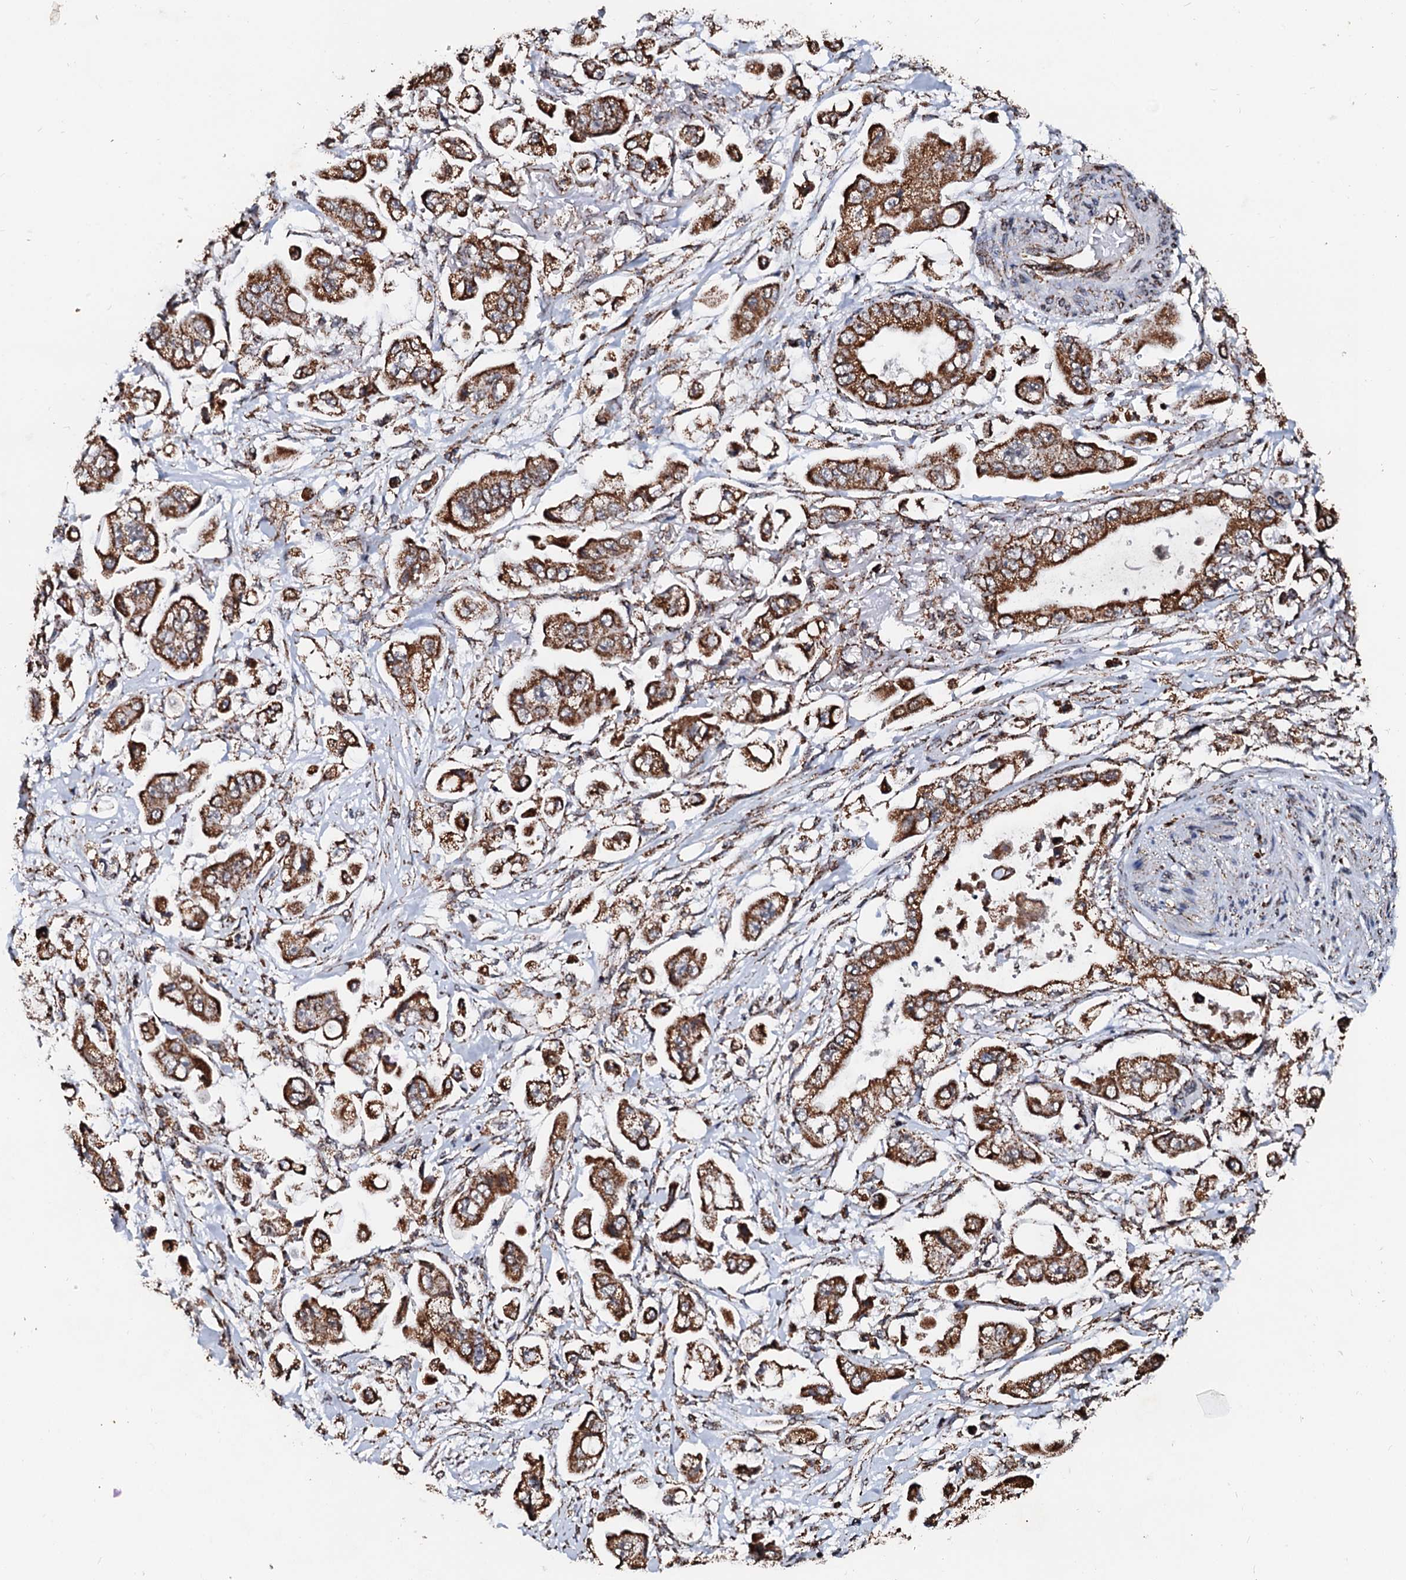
{"staining": {"intensity": "moderate", "quantity": ">75%", "location": "cytoplasmic/membranous"}, "tissue": "stomach cancer", "cell_type": "Tumor cells", "image_type": "cancer", "snomed": [{"axis": "morphology", "description": "Adenocarcinoma, NOS"}, {"axis": "topography", "description": "Stomach"}], "caption": "Human stomach adenocarcinoma stained with a brown dye demonstrates moderate cytoplasmic/membranous positive expression in about >75% of tumor cells.", "gene": "SECISBP2L", "patient": {"sex": "male", "age": 62}}